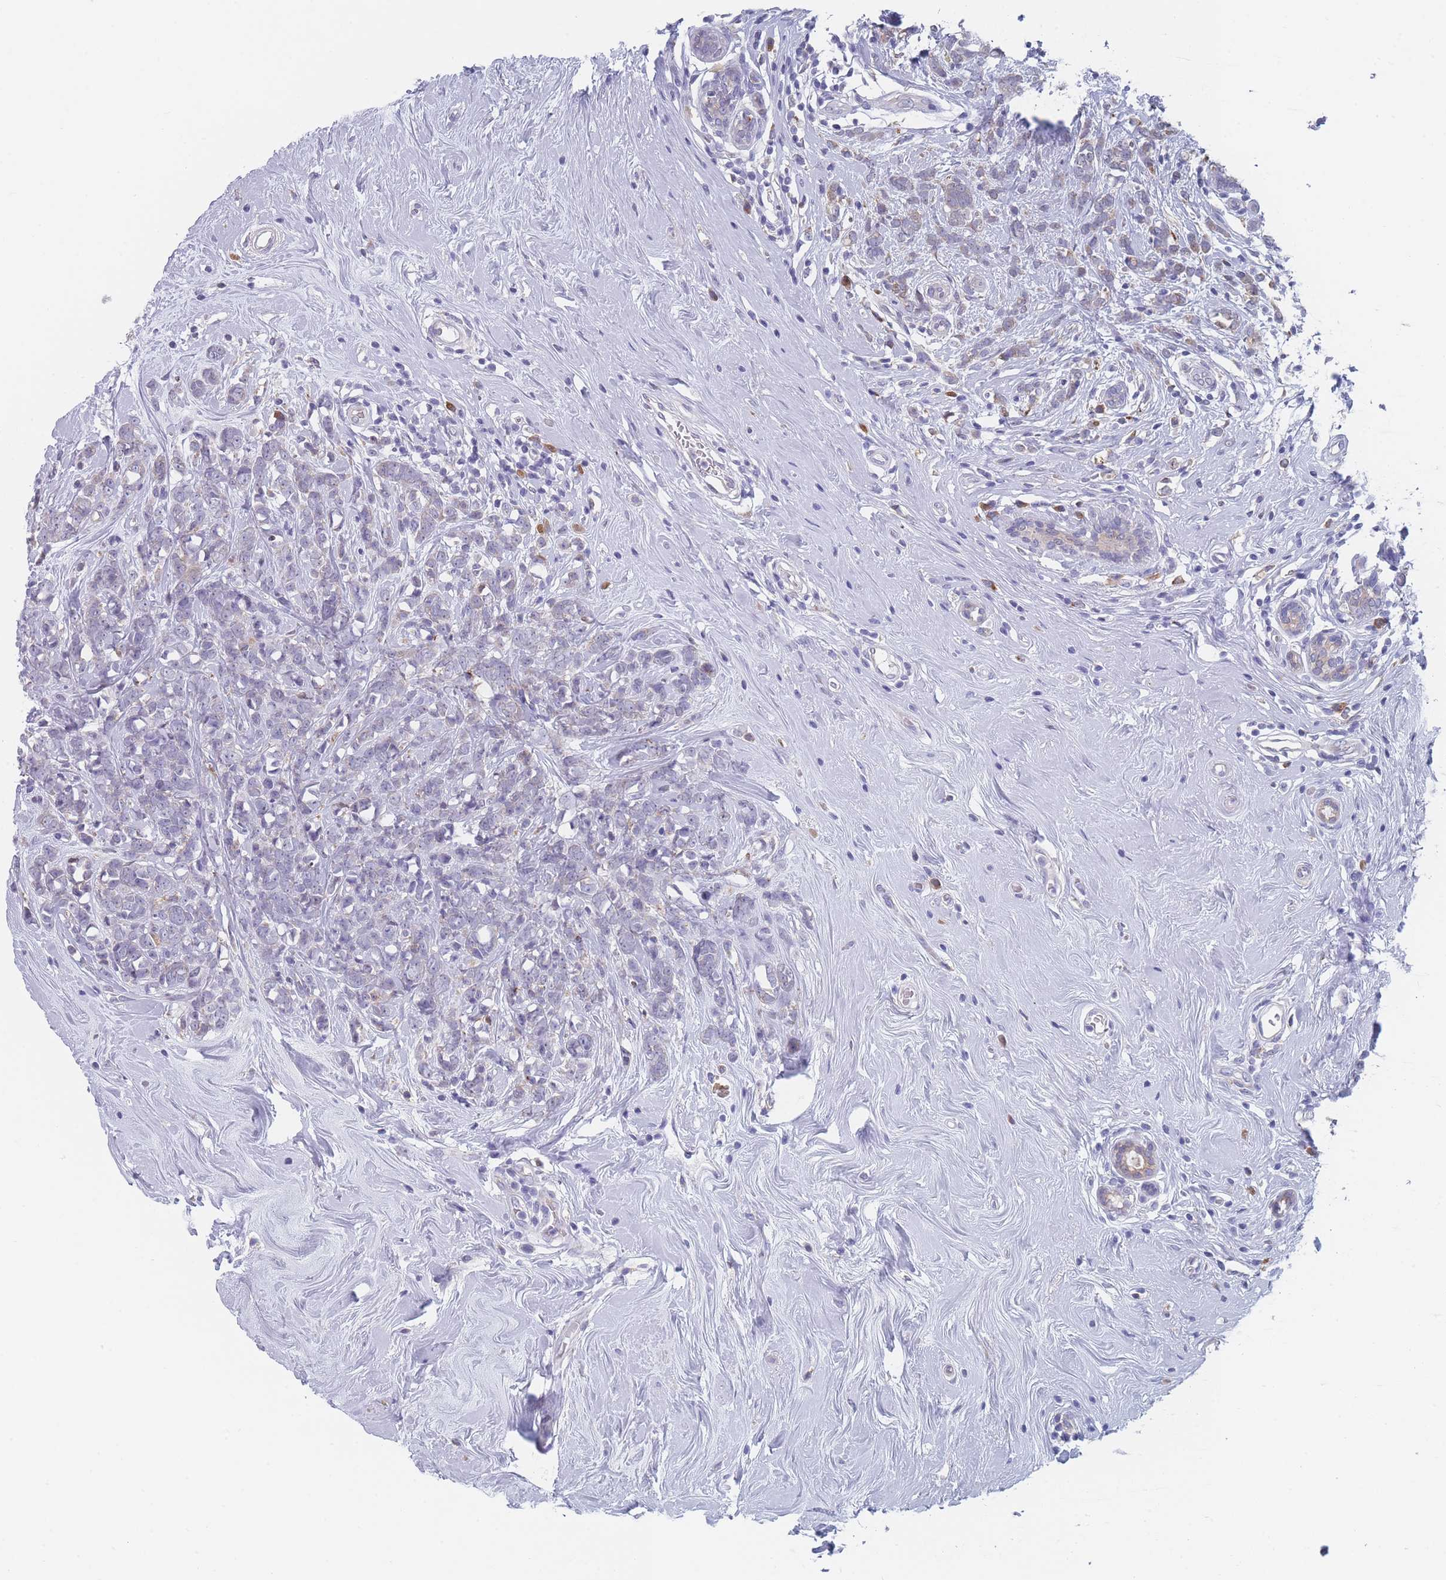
{"staining": {"intensity": "negative", "quantity": "none", "location": "none"}, "tissue": "breast cancer", "cell_type": "Tumor cells", "image_type": "cancer", "snomed": [{"axis": "morphology", "description": "Lobular carcinoma"}, {"axis": "topography", "description": "Breast"}], "caption": "Lobular carcinoma (breast) was stained to show a protein in brown. There is no significant expression in tumor cells.", "gene": "TMED10", "patient": {"sex": "female", "age": 58}}